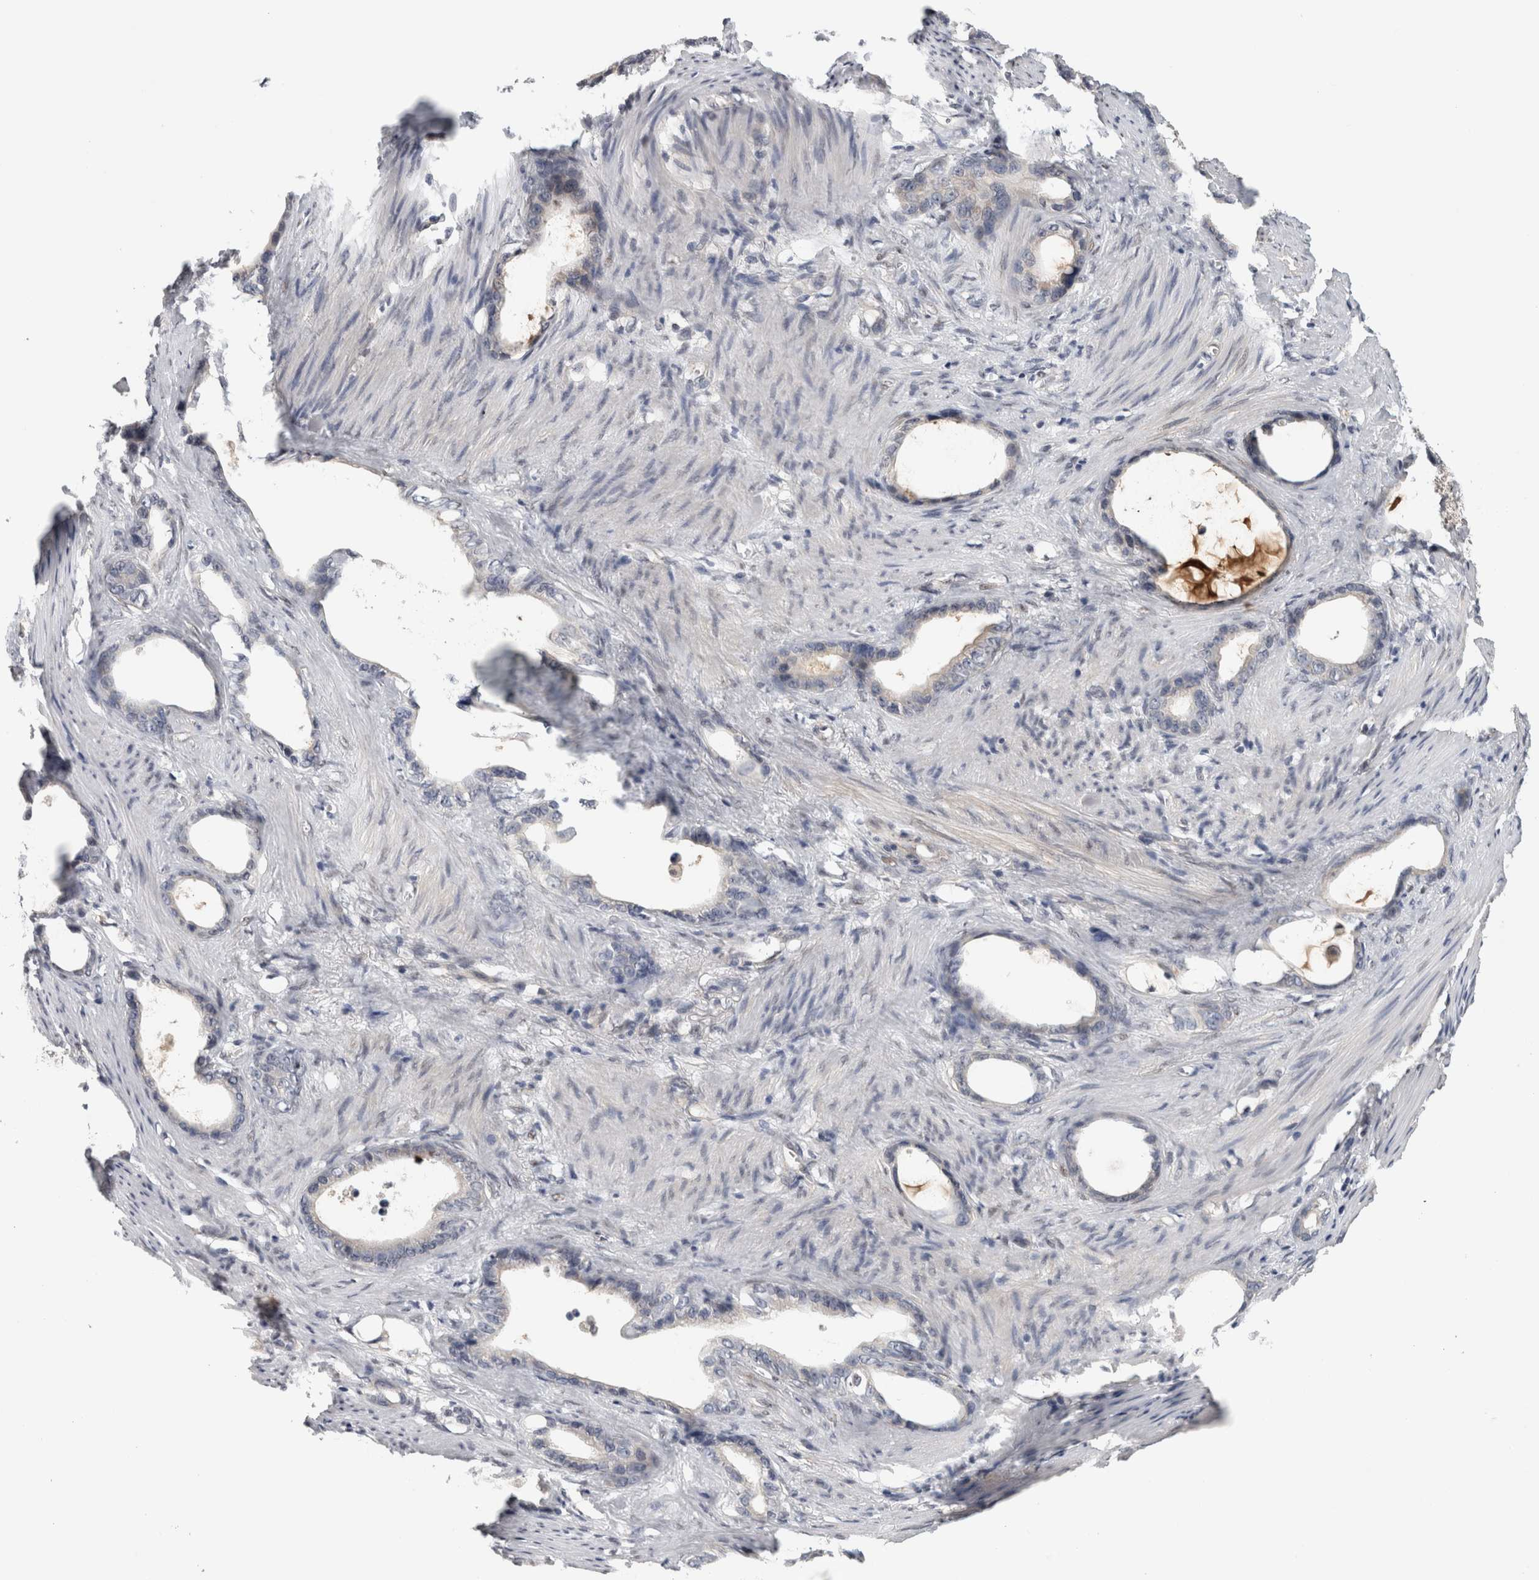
{"staining": {"intensity": "negative", "quantity": "none", "location": "none"}, "tissue": "stomach cancer", "cell_type": "Tumor cells", "image_type": "cancer", "snomed": [{"axis": "morphology", "description": "Adenocarcinoma, NOS"}, {"axis": "topography", "description": "Stomach"}], "caption": "The image reveals no significant staining in tumor cells of stomach adenocarcinoma.", "gene": "PIGP", "patient": {"sex": "female", "age": 75}}